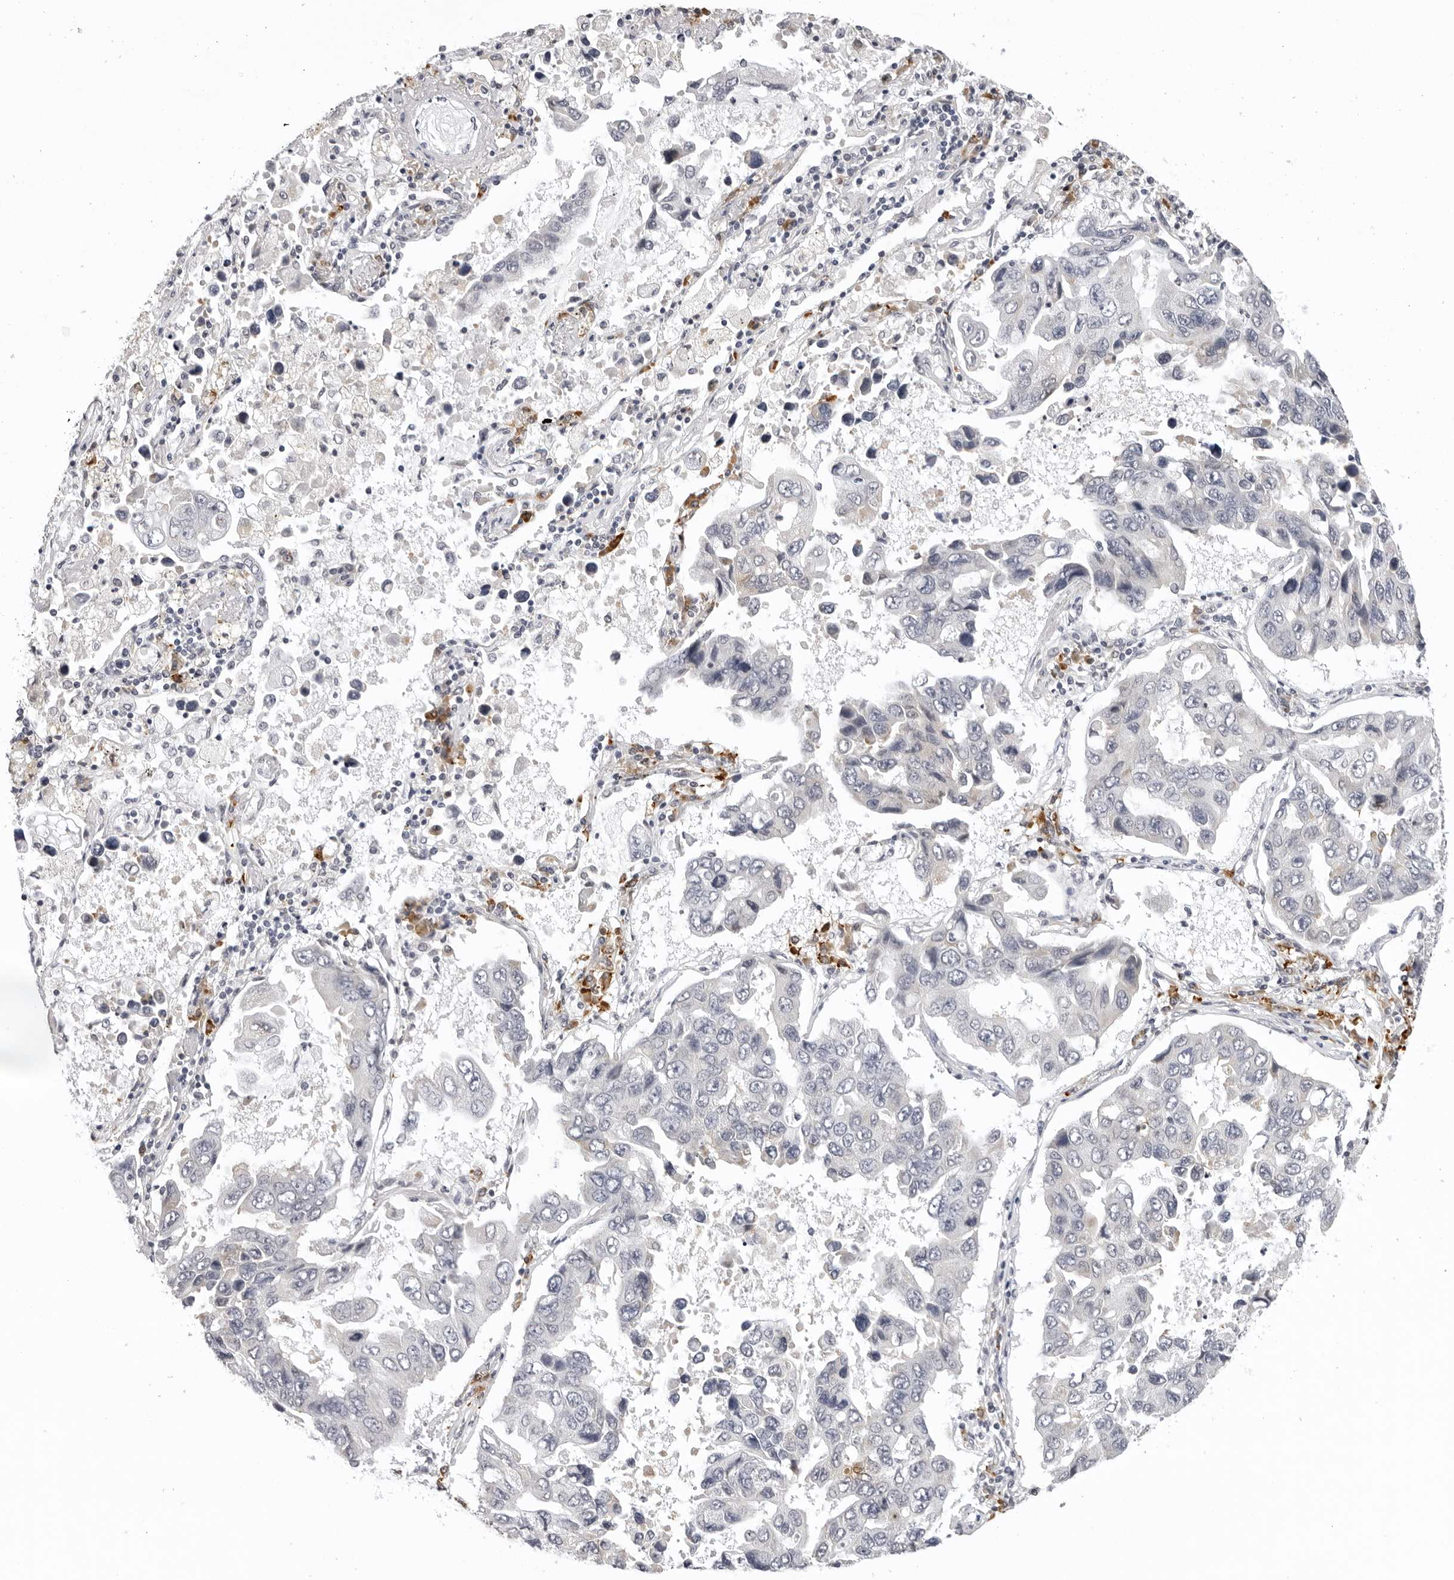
{"staining": {"intensity": "negative", "quantity": "none", "location": "none"}, "tissue": "lung cancer", "cell_type": "Tumor cells", "image_type": "cancer", "snomed": [{"axis": "morphology", "description": "Adenocarcinoma, NOS"}, {"axis": "topography", "description": "Lung"}], "caption": "There is no significant positivity in tumor cells of lung cancer.", "gene": "IL17RA", "patient": {"sex": "male", "age": 64}}